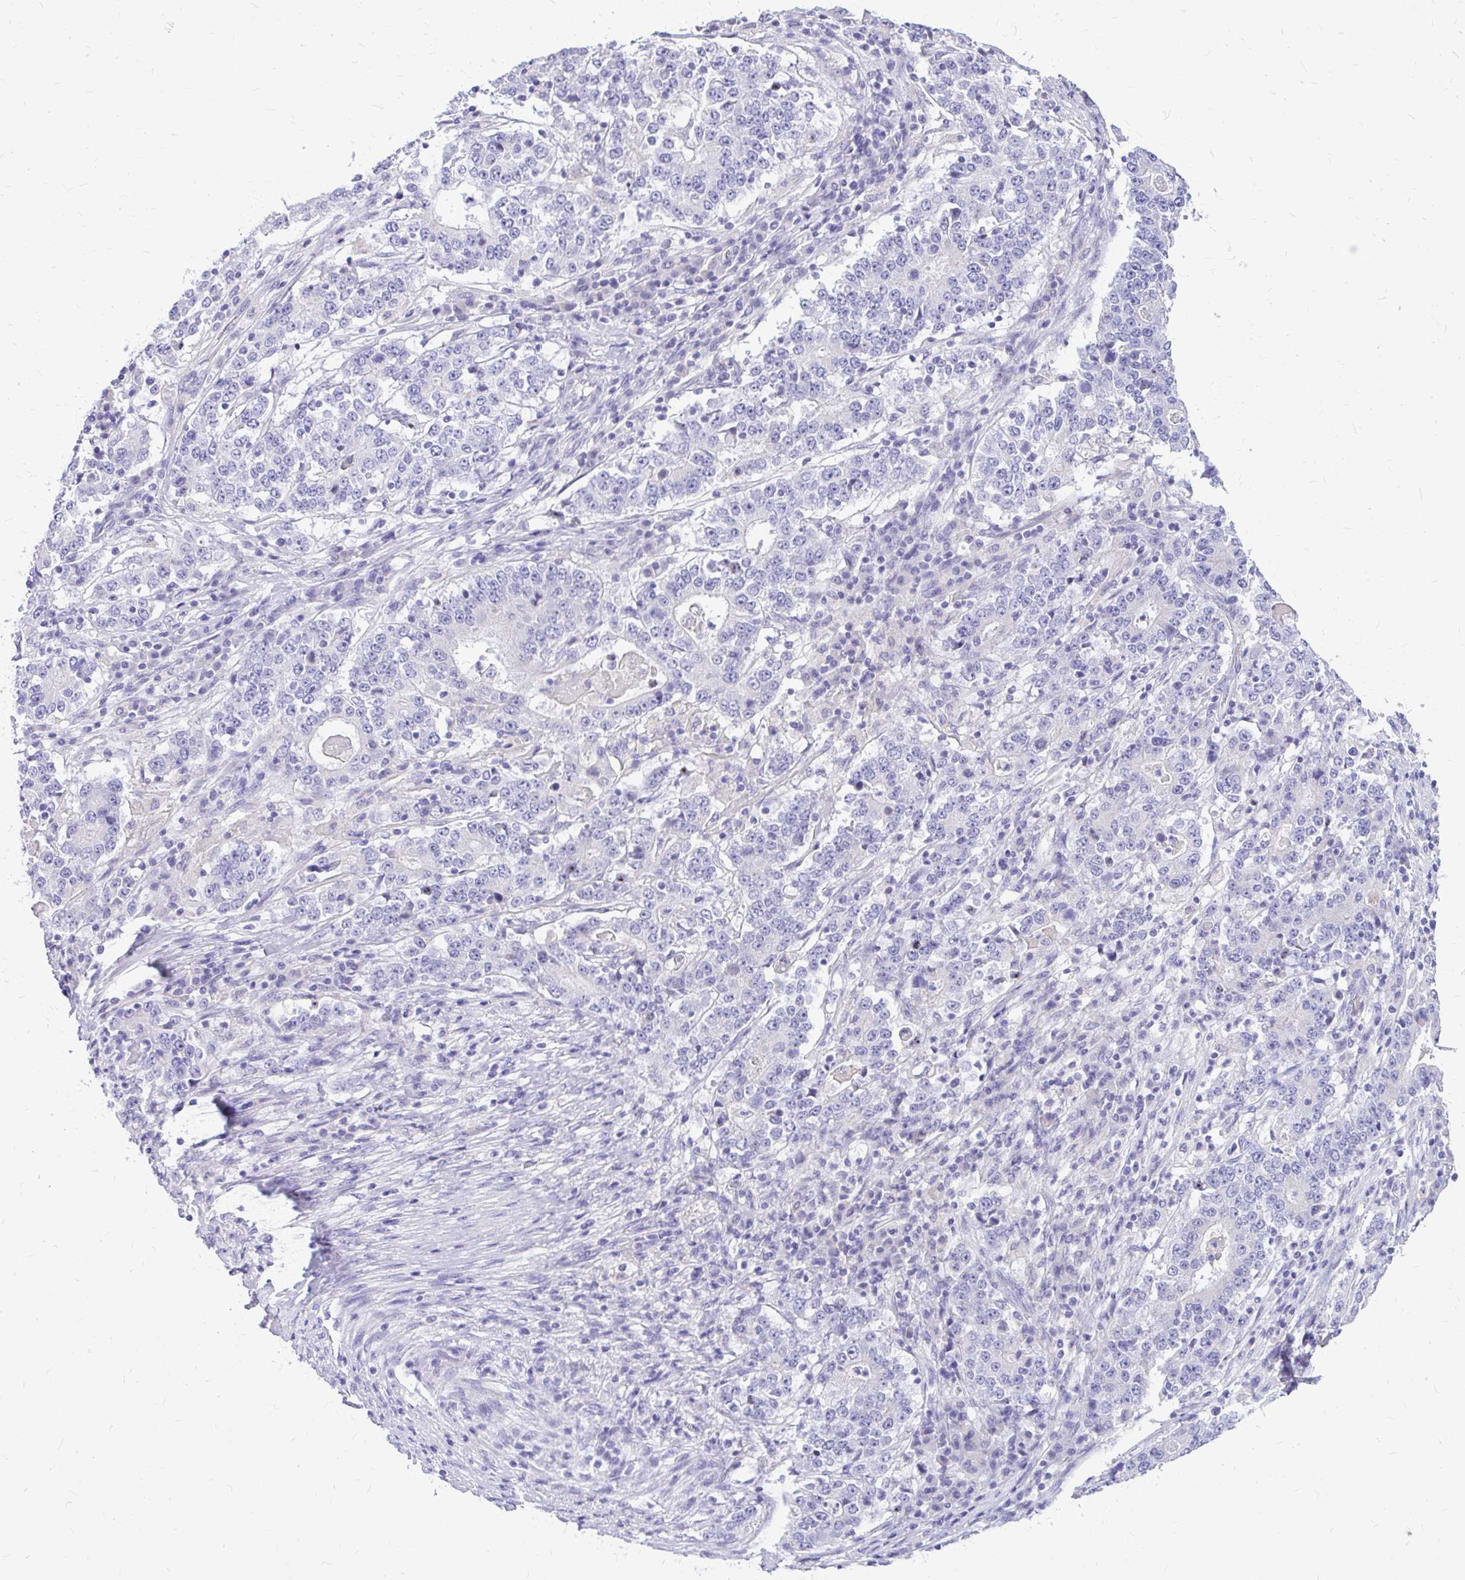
{"staining": {"intensity": "negative", "quantity": "none", "location": "none"}, "tissue": "stomach cancer", "cell_type": "Tumor cells", "image_type": "cancer", "snomed": [{"axis": "morphology", "description": "Adenocarcinoma, NOS"}, {"axis": "topography", "description": "Stomach"}], "caption": "Immunohistochemistry (IHC) image of neoplastic tissue: human stomach cancer (adenocarcinoma) stained with DAB reveals no significant protein expression in tumor cells.", "gene": "MAP1LC3A", "patient": {"sex": "male", "age": 59}}